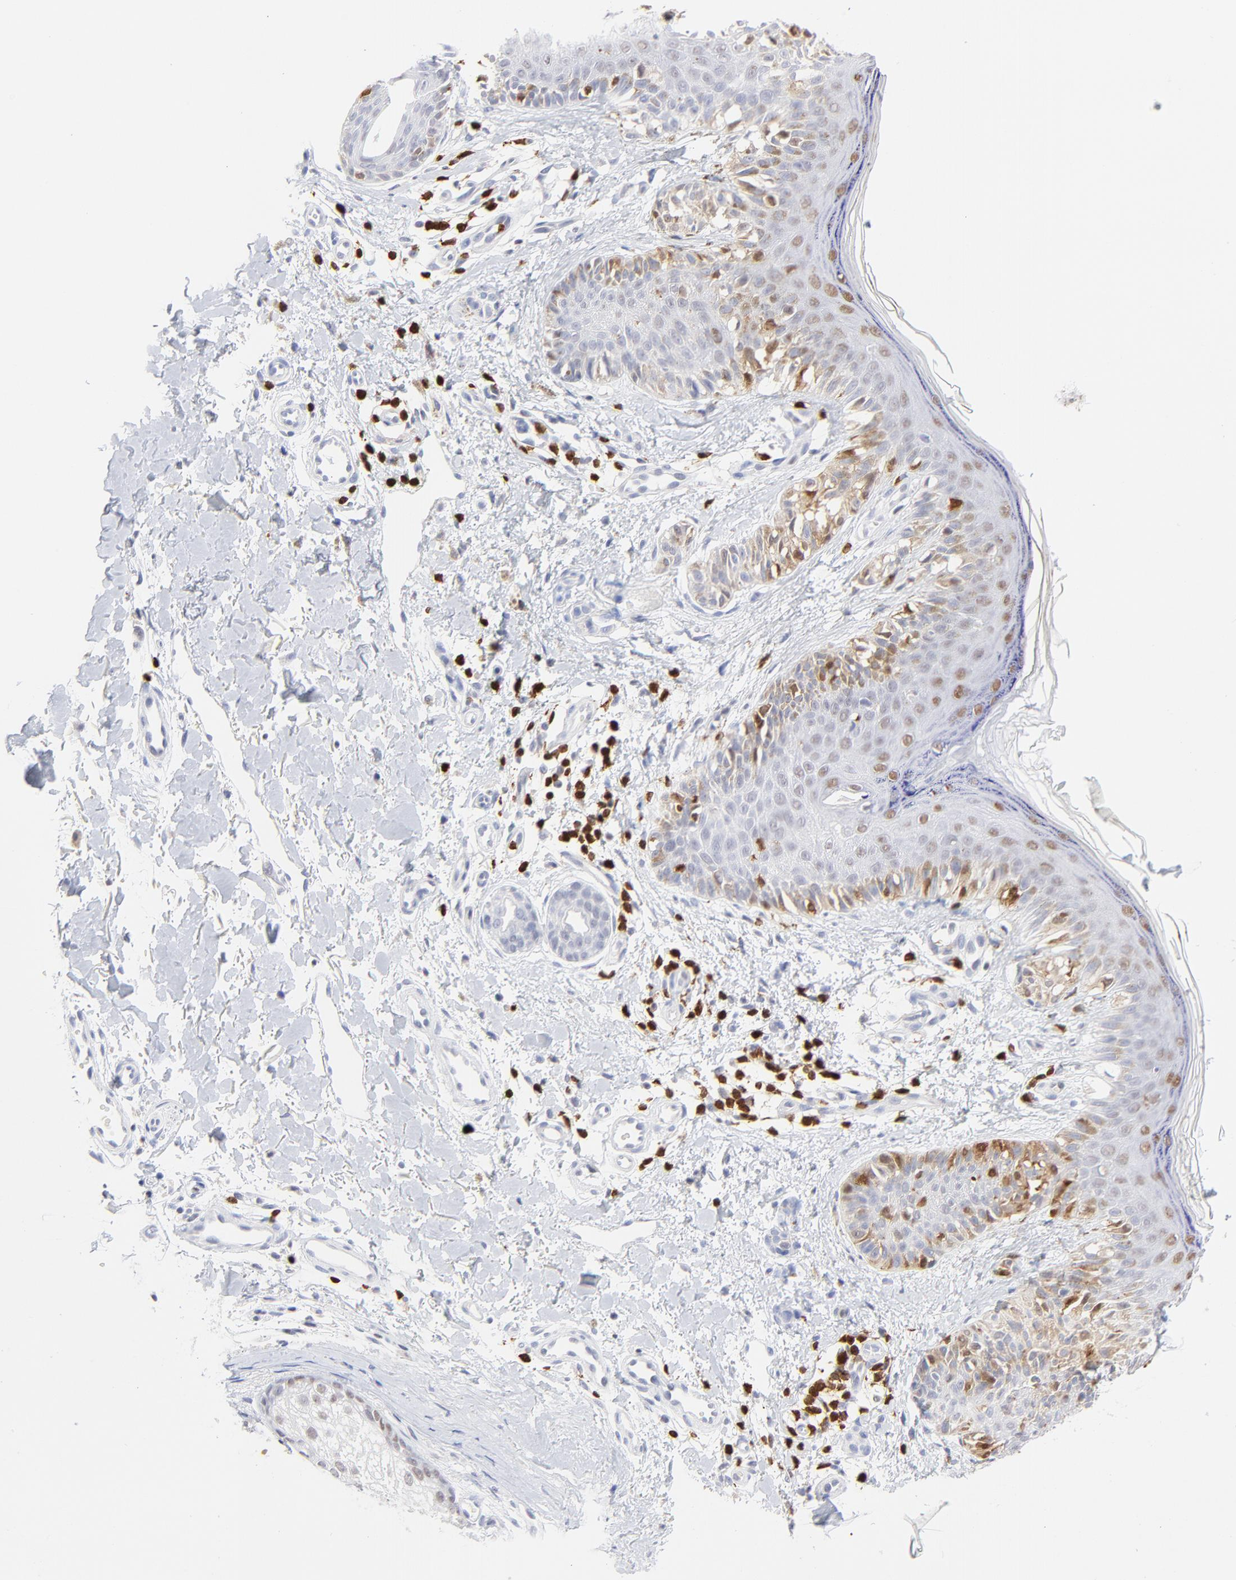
{"staining": {"intensity": "moderate", "quantity": "25%-75%", "location": "cytoplasmic/membranous"}, "tissue": "melanoma", "cell_type": "Tumor cells", "image_type": "cancer", "snomed": [{"axis": "morphology", "description": "Normal tissue, NOS"}, {"axis": "morphology", "description": "Malignant melanoma, NOS"}, {"axis": "topography", "description": "Skin"}], "caption": "High-magnification brightfield microscopy of malignant melanoma stained with DAB (3,3'-diaminobenzidine) (brown) and counterstained with hematoxylin (blue). tumor cells exhibit moderate cytoplasmic/membranous positivity is present in about25%-75% of cells. (IHC, brightfield microscopy, high magnification).", "gene": "ZAP70", "patient": {"sex": "male", "age": 83}}